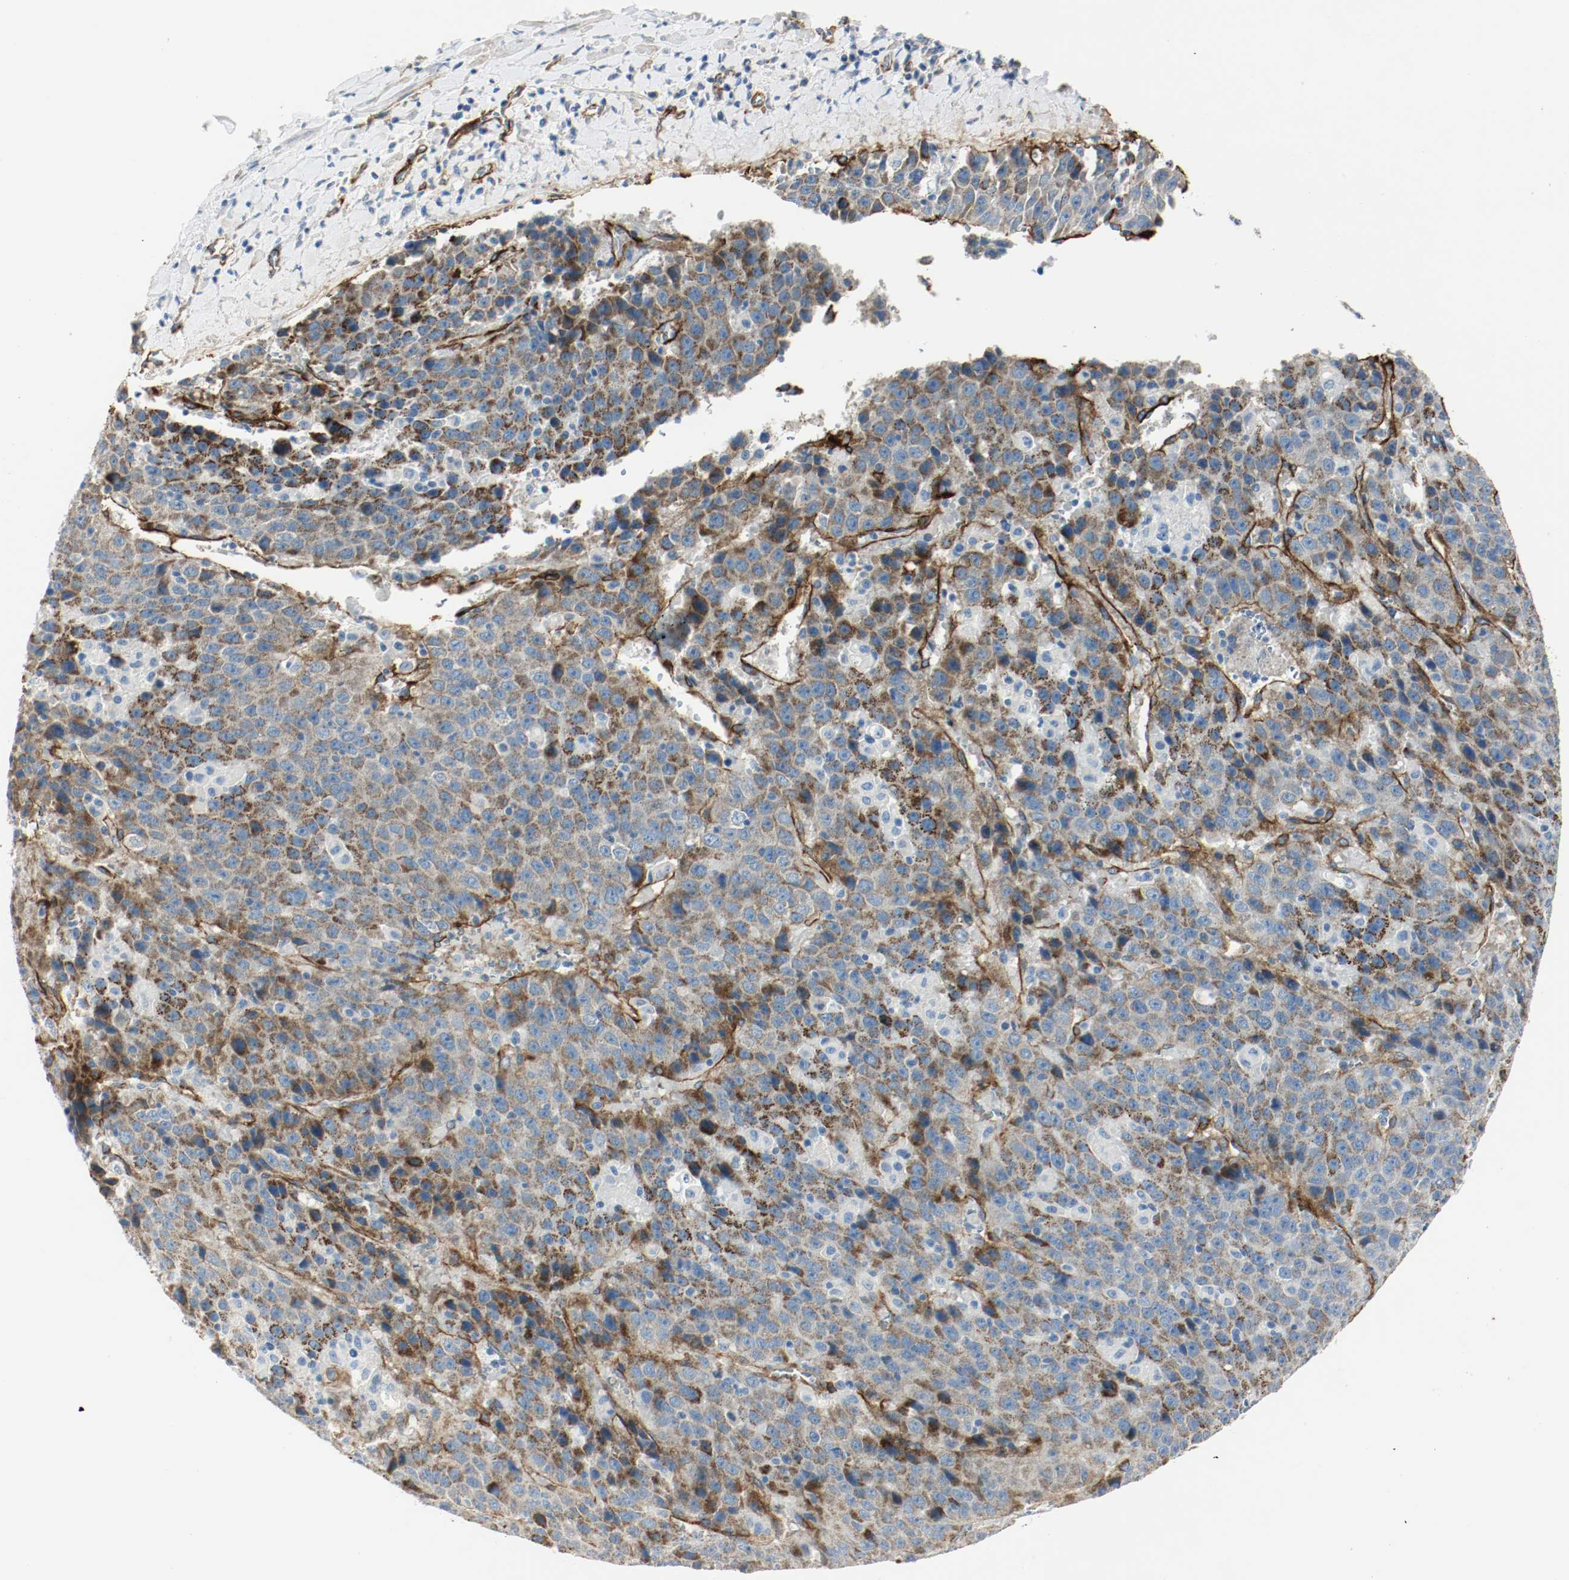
{"staining": {"intensity": "moderate", "quantity": "25%-75%", "location": "cytoplasmic/membranous"}, "tissue": "liver cancer", "cell_type": "Tumor cells", "image_type": "cancer", "snomed": [{"axis": "morphology", "description": "Carcinoma, Hepatocellular, NOS"}, {"axis": "topography", "description": "Liver"}], "caption": "Liver cancer tissue displays moderate cytoplasmic/membranous staining in about 25%-75% of tumor cells, visualized by immunohistochemistry. The staining was performed using DAB (3,3'-diaminobenzidine), with brown indicating positive protein expression. Nuclei are stained blue with hematoxylin.", "gene": "LAMB1", "patient": {"sex": "female", "age": 53}}